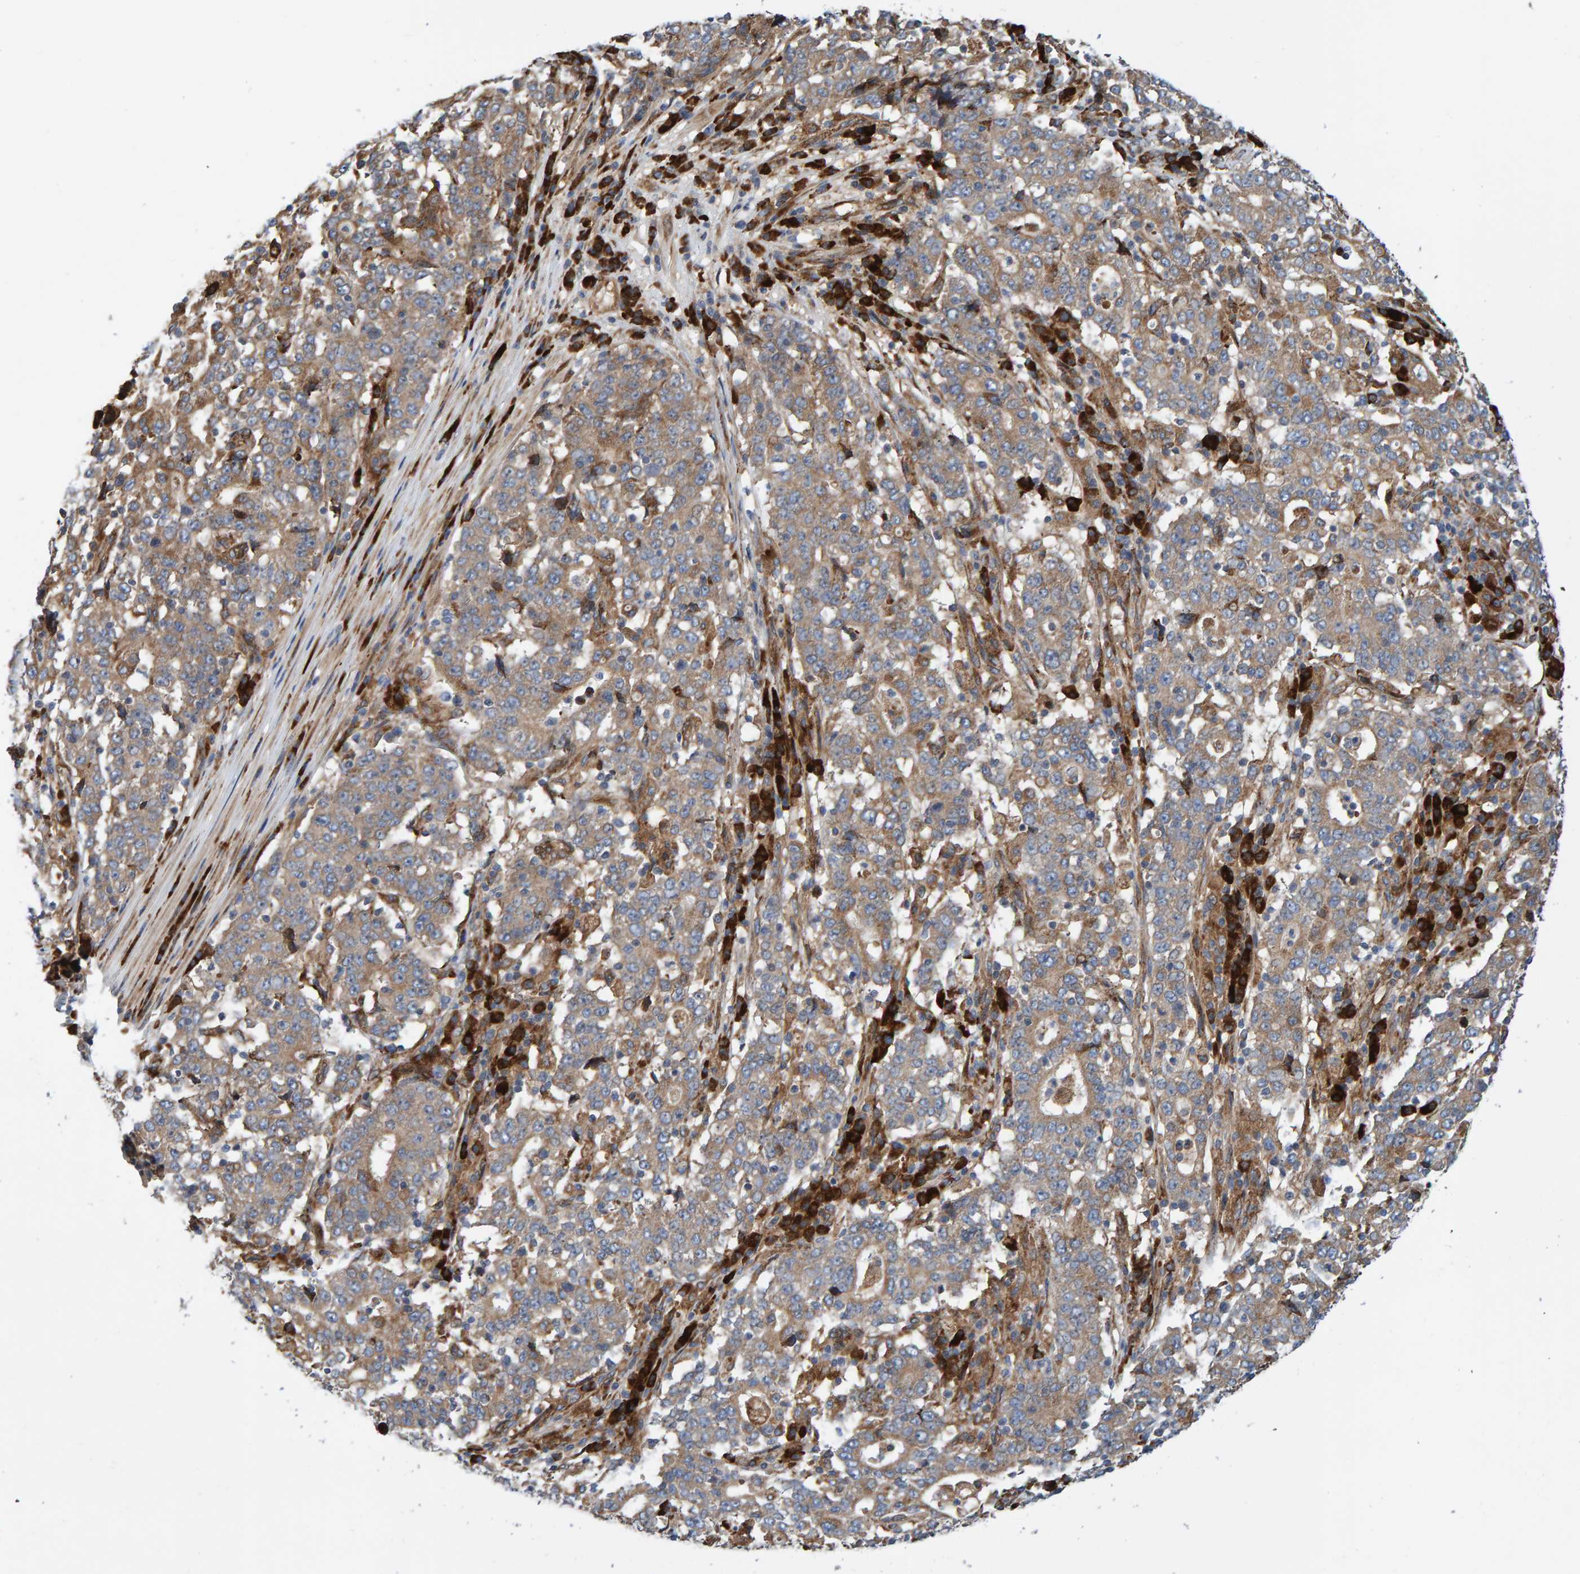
{"staining": {"intensity": "weak", "quantity": ">75%", "location": "cytoplasmic/membranous"}, "tissue": "stomach cancer", "cell_type": "Tumor cells", "image_type": "cancer", "snomed": [{"axis": "morphology", "description": "Adenocarcinoma, NOS"}, {"axis": "topography", "description": "Stomach"}], "caption": "An IHC histopathology image of tumor tissue is shown. Protein staining in brown labels weak cytoplasmic/membranous positivity in adenocarcinoma (stomach) within tumor cells.", "gene": "KIAA0753", "patient": {"sex": "male", "age": 59}}